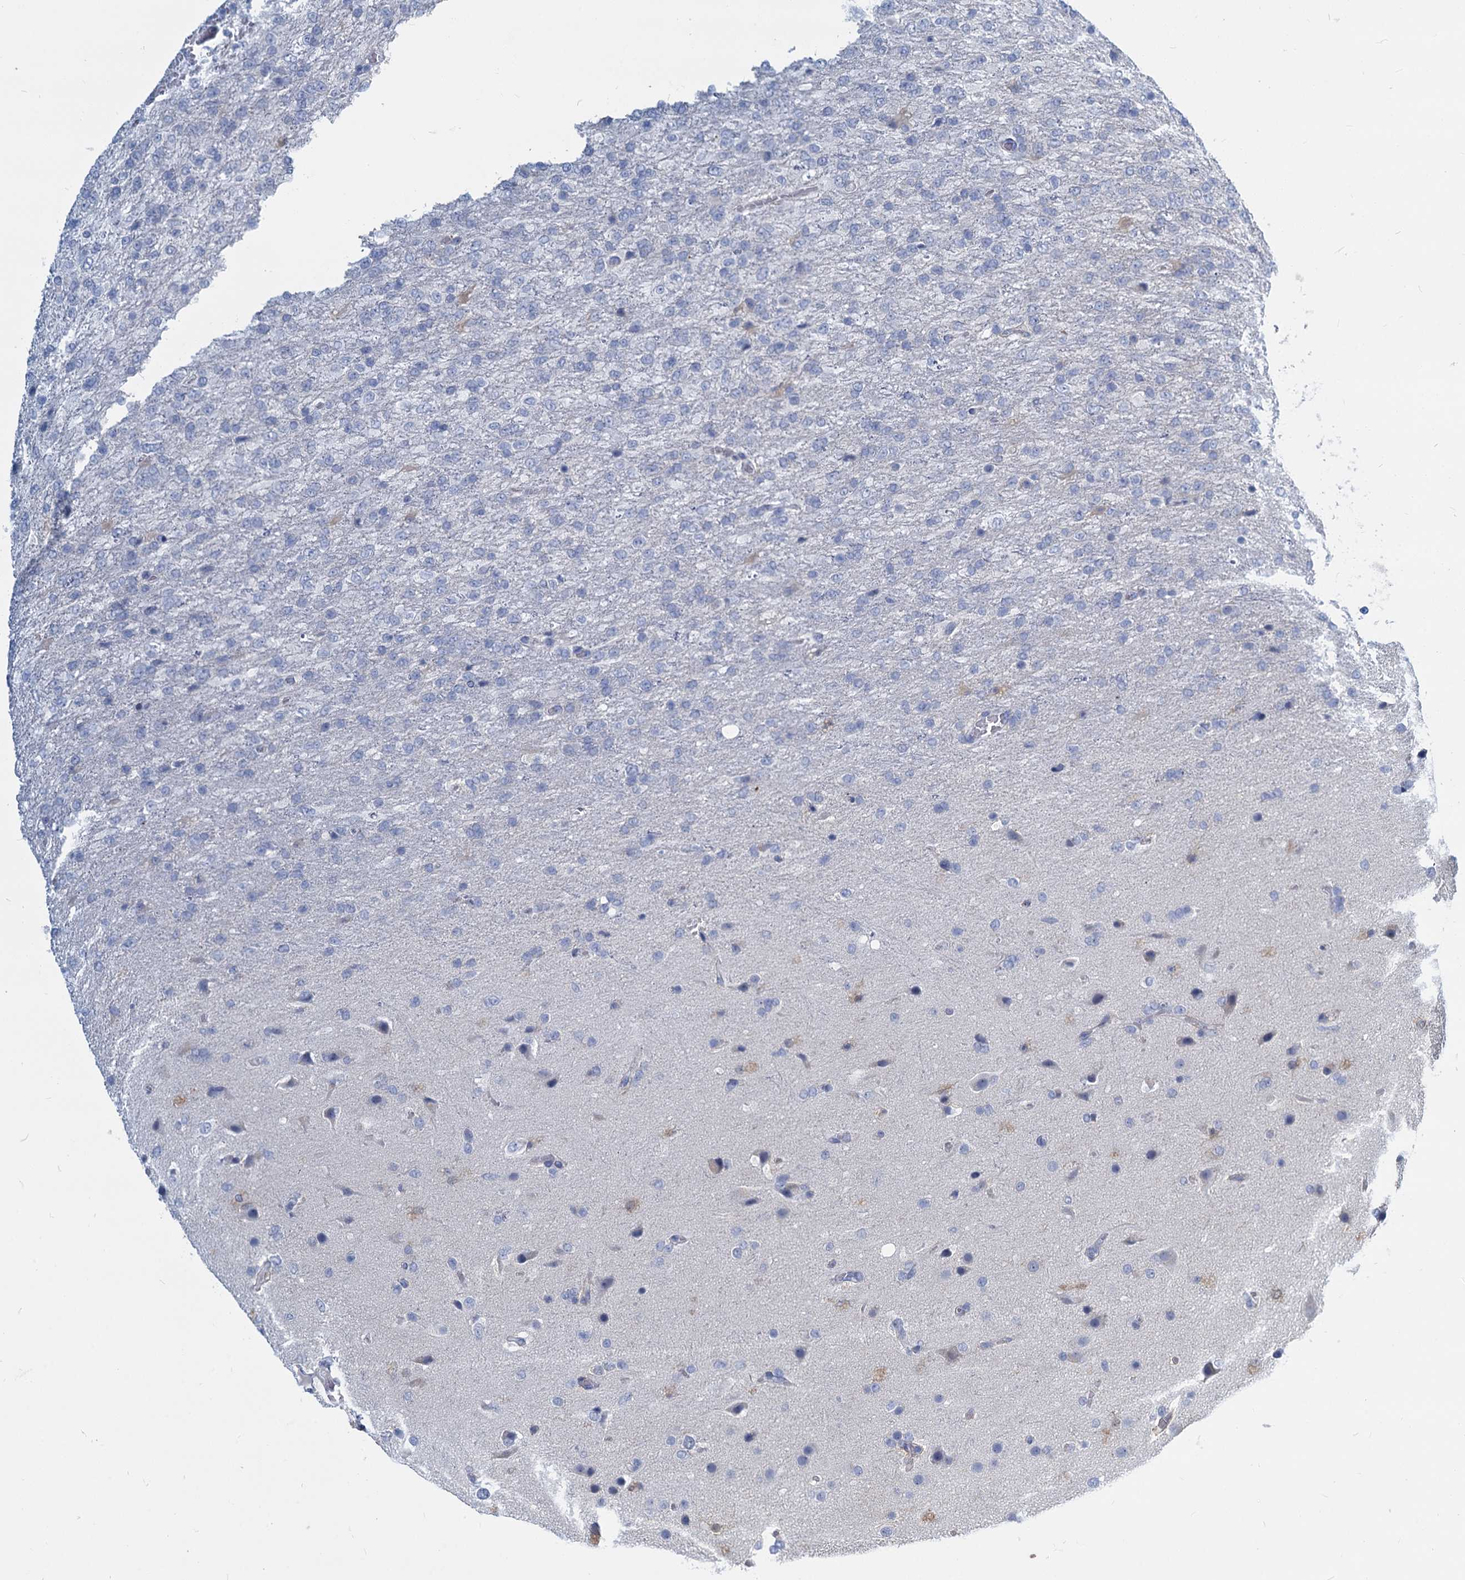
{"staining": {"intensity": "negative", "quantity": "none", "location": "none"}, "tissue": "glioma", "cell_type": "Tumor cells", "image_type": "cancer", "snomed": [{"axis": "morphology", "description": "Glioma, malignant, High grade"}, {"axis": "topography", "description": "Brain"}], "caption": "Protein analysis of glioma demonstrates no significant staining in tumor cells.", "gene": "GSTM3", "patient": {"sex": "female", "age": 74}}